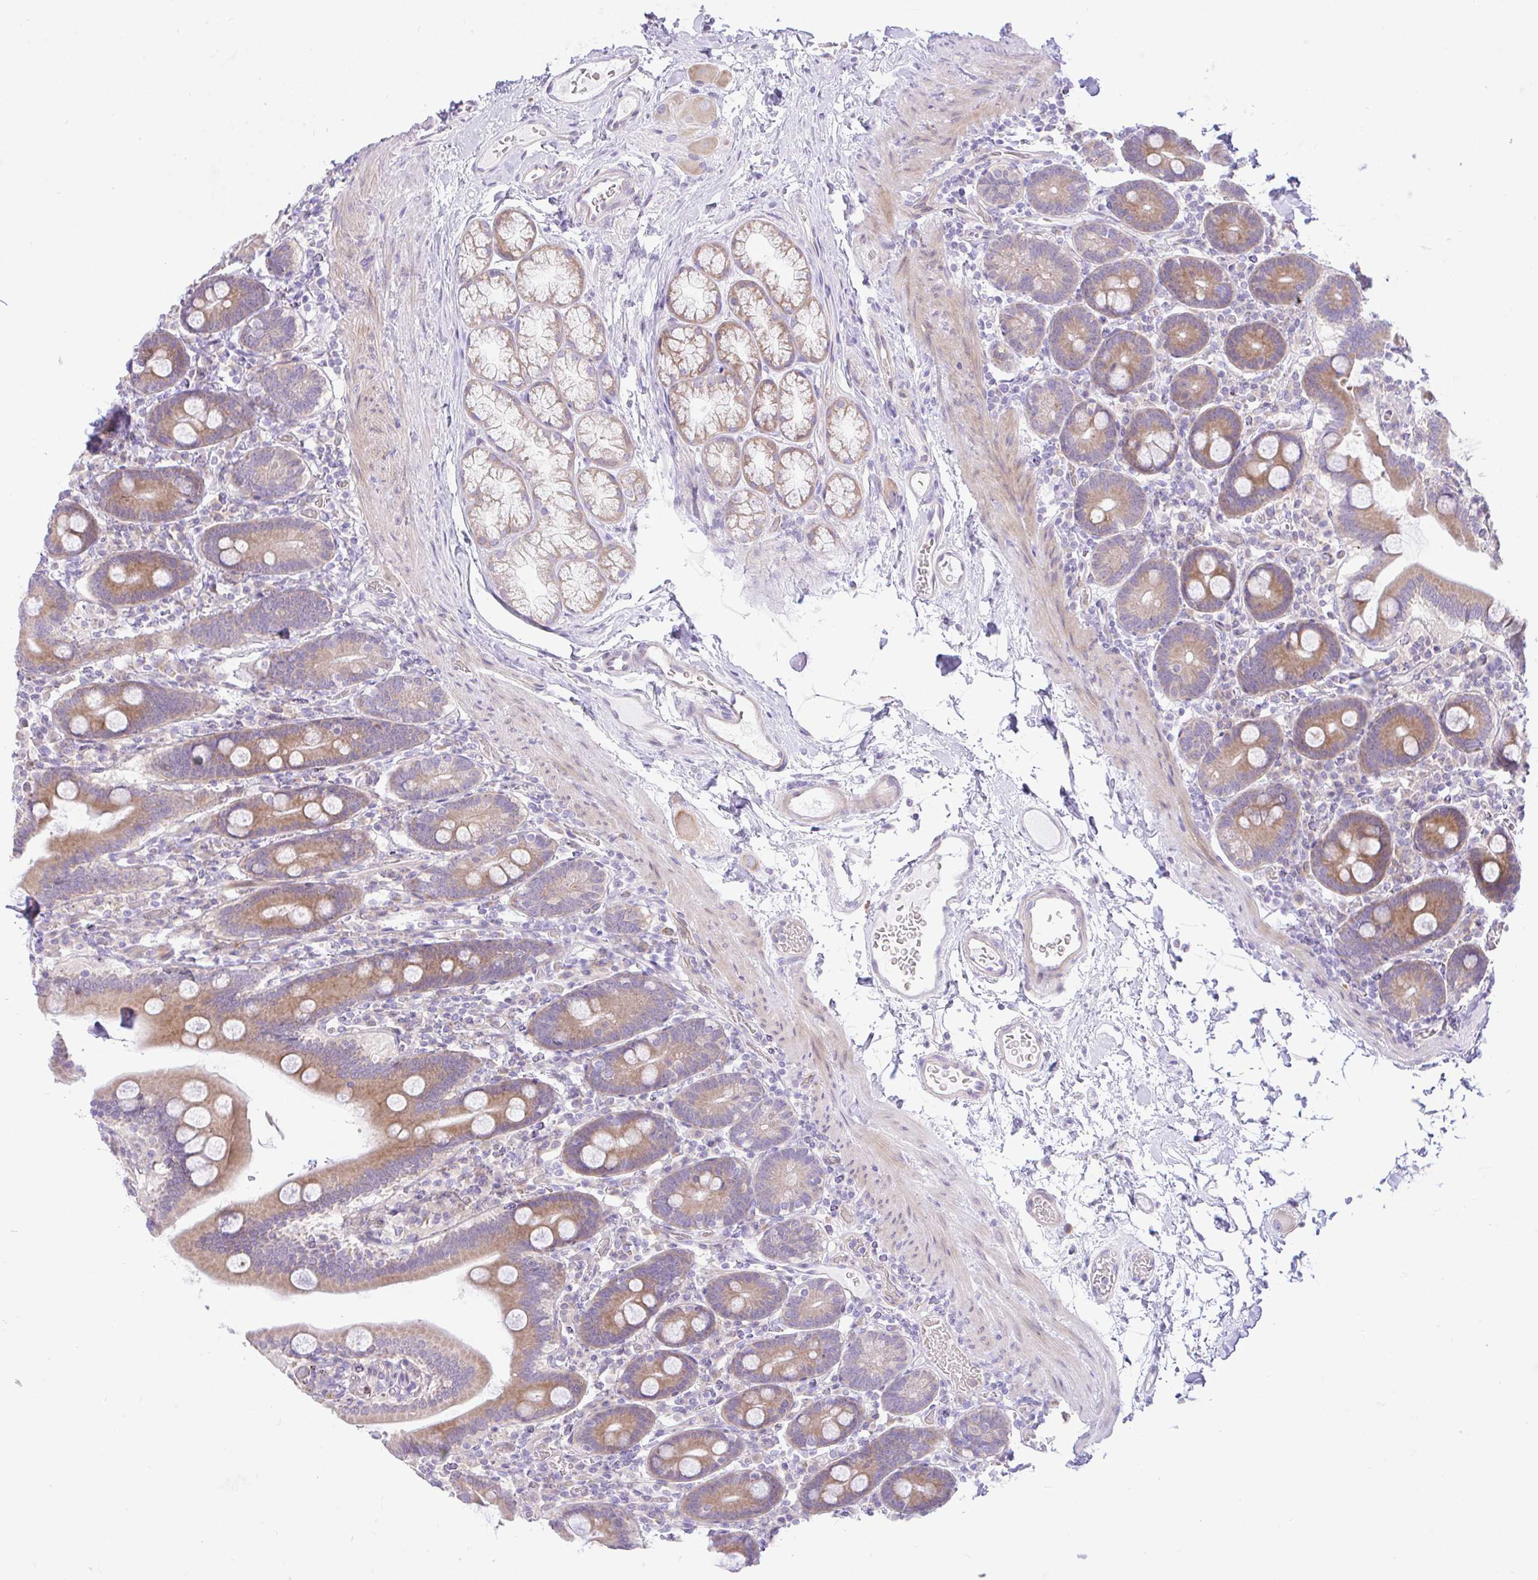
{"staining": {"intensity": "moderate", "quantity": "25%-75%", "location": "cytoplasmic/membranous"}, "tissue": "duodenum", "cell_type": "Glandular cells", "image_type": "normal", "snomed": [{"axis": "morphology", "description": "Normal tissue, NOS"}, {"axis": "topography", "description": "Duodenum"}], "caption": "Duodenum was stained to show a protein in brown. There is medium levels of moderate cytoplasmic/membranous expression in about 25%-75% of glandular cells. (DAB (3,3'-diaminobenzidine) IHC, brown staining for protein, blue staining for nuclei).", "gene": "EEF1A1", "patient": {"sex": "male", "age": 55}}